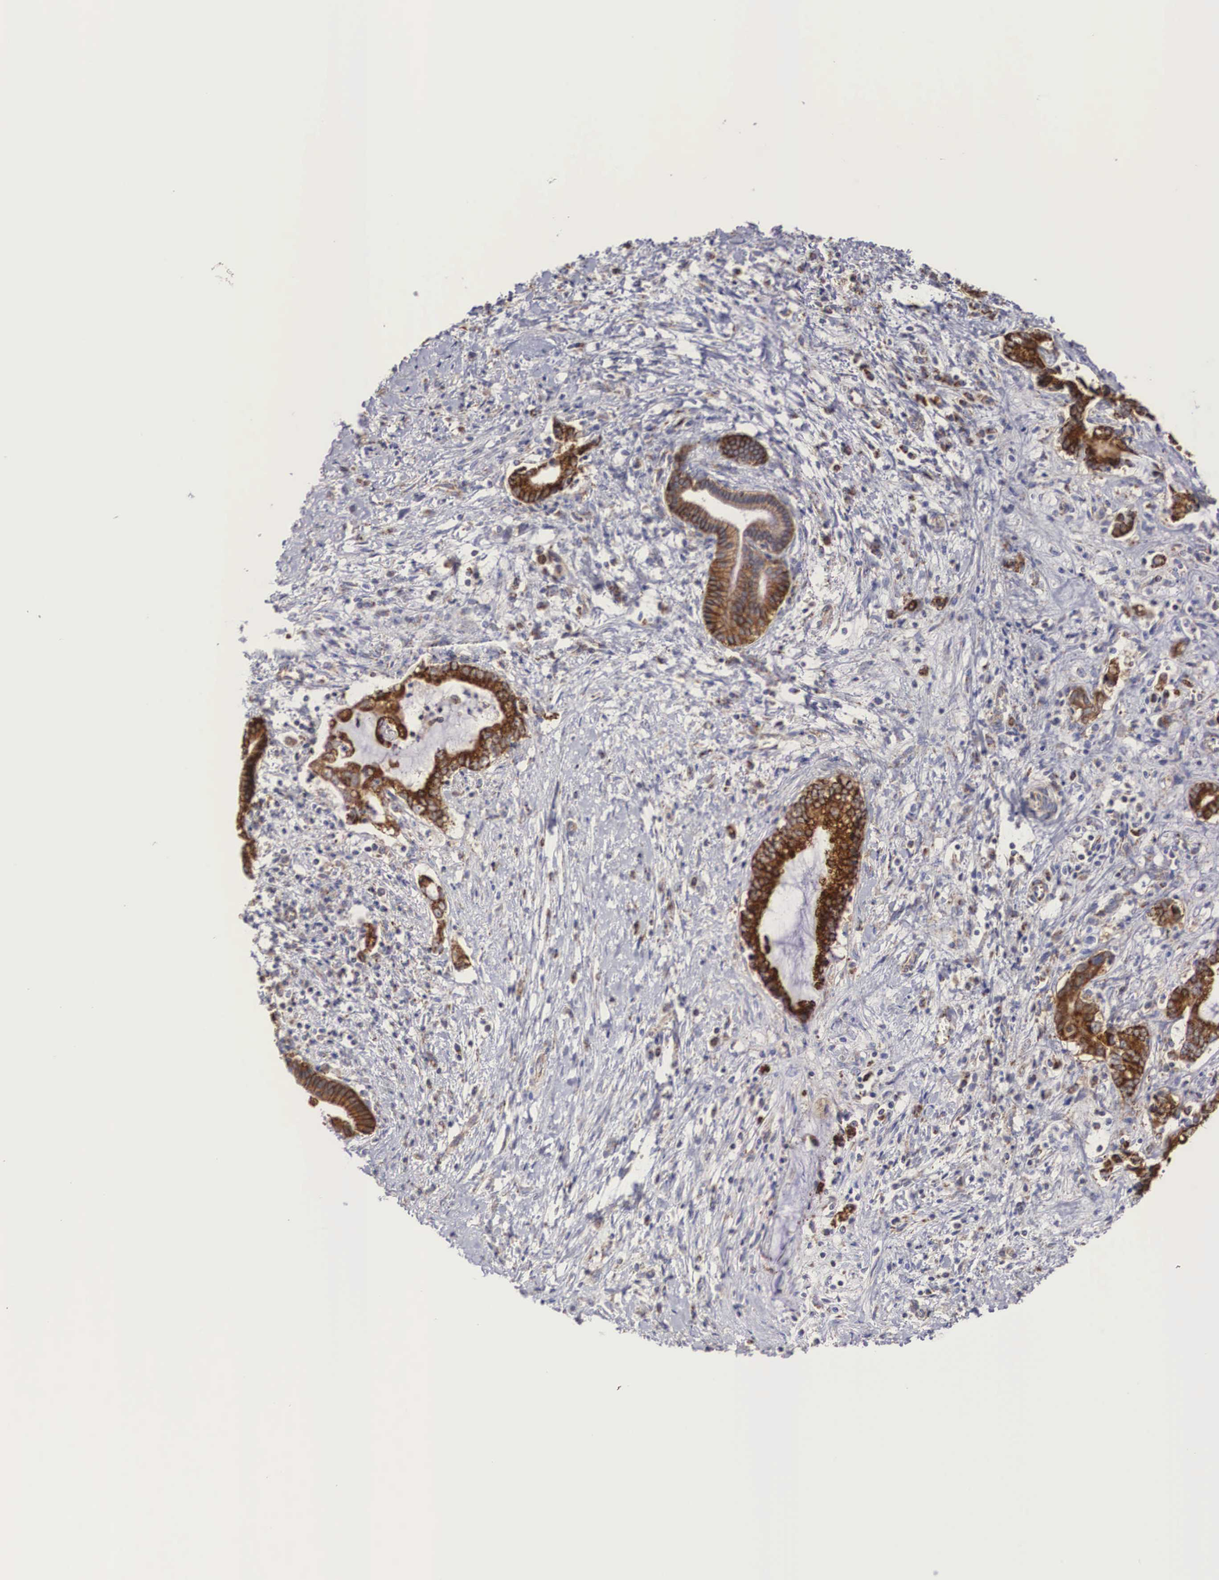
{"staining": {"intensity": "strong", "quantity": ">75%", "location": "cytoplasmic/membranous"}, "tissue": "liver cancer", "cell_type": "Tumor cells", "image_type": "cancer", "snomed": [{"axis": "morphology", "description": "Cholangiocarcinoma"}, {"axis": "topography", "description": "Liver"}], "caption": "Human liver cancer (cholangiocarcinoma) stained with a brown dye demonstrates strong cytoplasmic/membranous positive positivity in about >75% of tumor cells.", "gene": "XPNPEP3", "patient": {"sex": "male", "age": 57}}